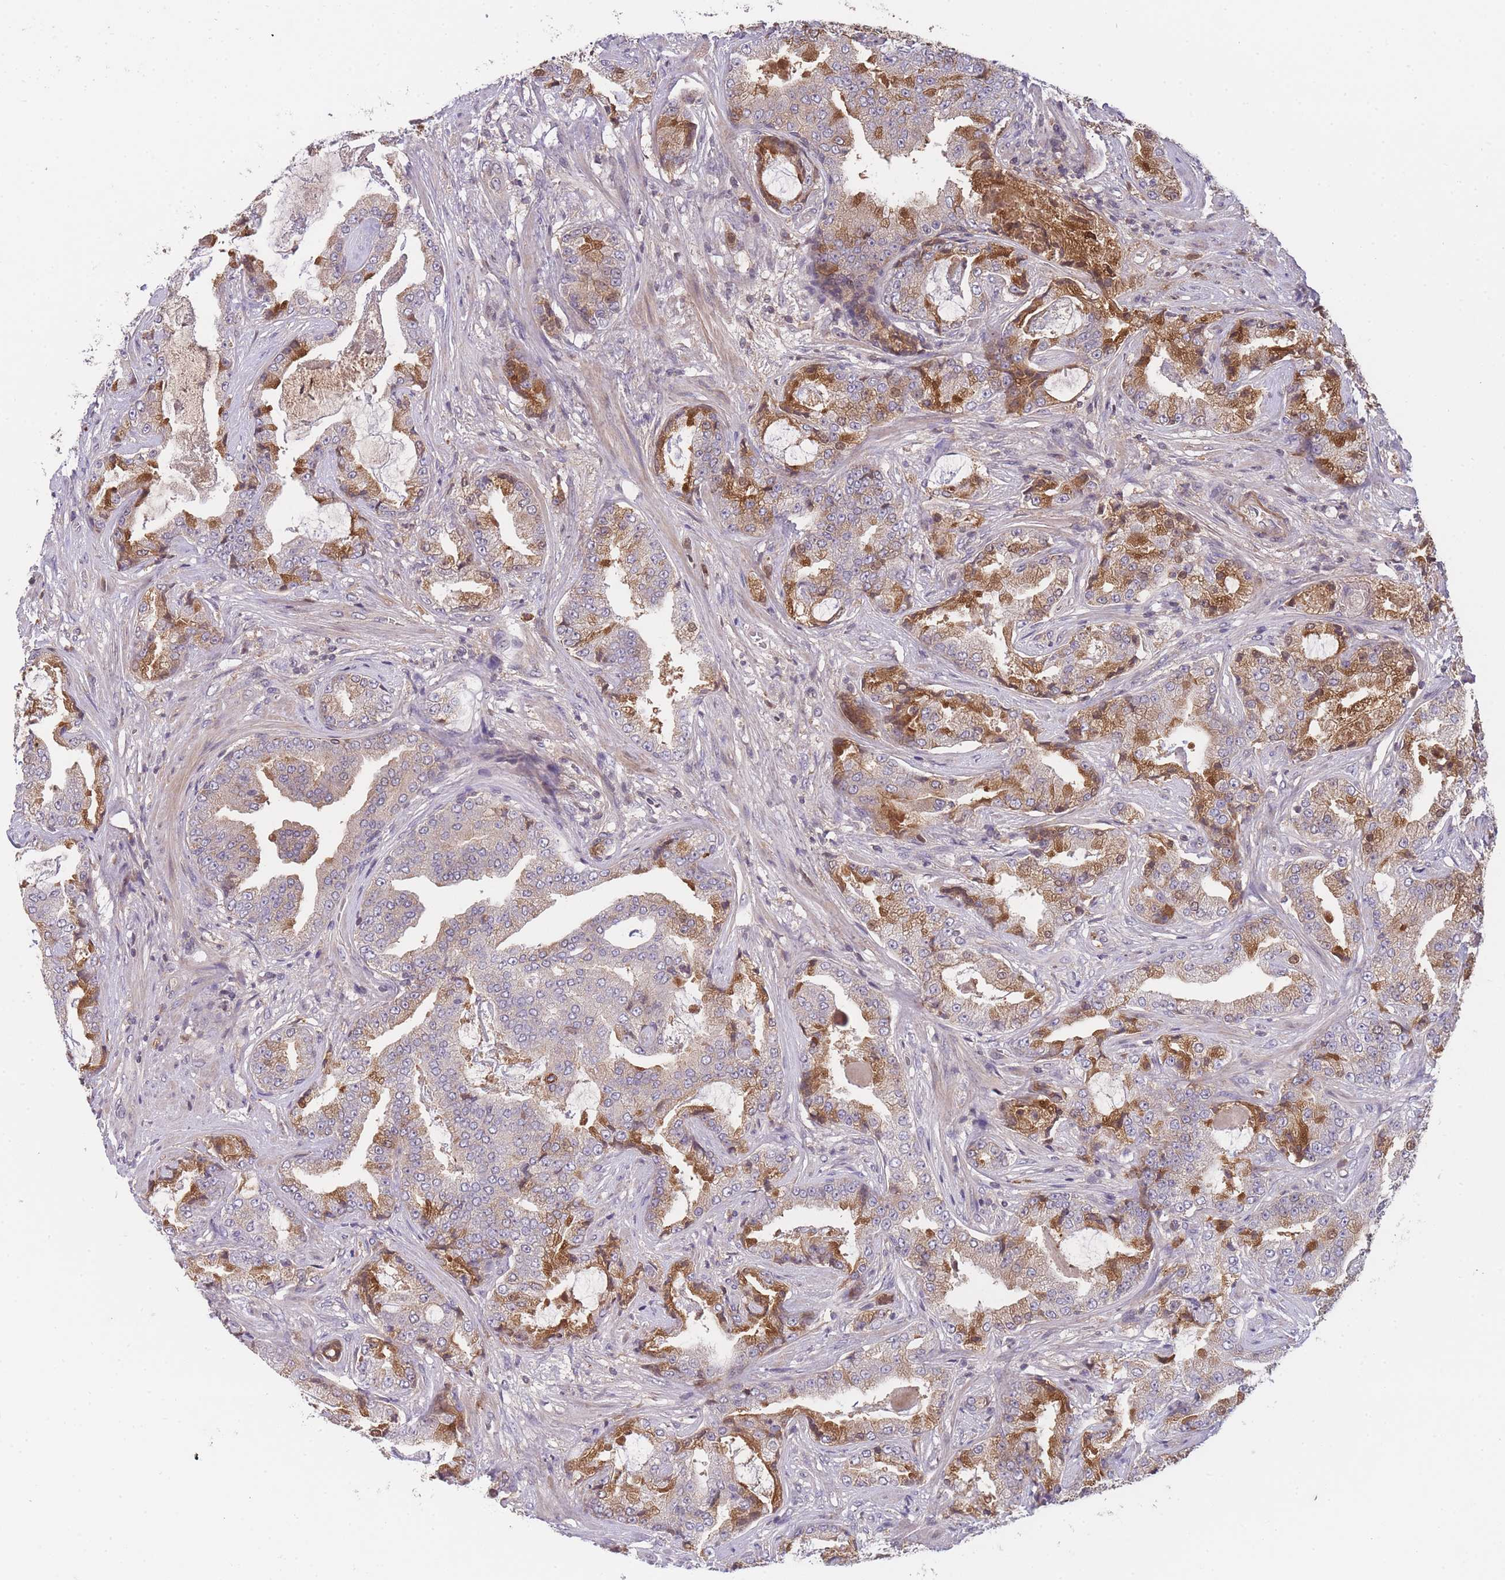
{"staining": {"intensity": "moderate", "quantity": "25%-75%", "location": "cytoplasmic/membranous"}, "tissue": "prostate cancer", "cell_type": "Tumor cells", "image_type": "cancer", "snomed": [{"axis": "morphology", "description": "Adenocarcinoma, High grade"}, {"axis": "topography", "description": "Prostate"}], "caption": "Immunohistochemistry of human prostate cancer displays medium levels of moderate cytoplasmic/membranous positivity in about 25%-75% of tumor cells.", "gene": "RALGDS", "patient": {"sex": "male", "age": 68}}